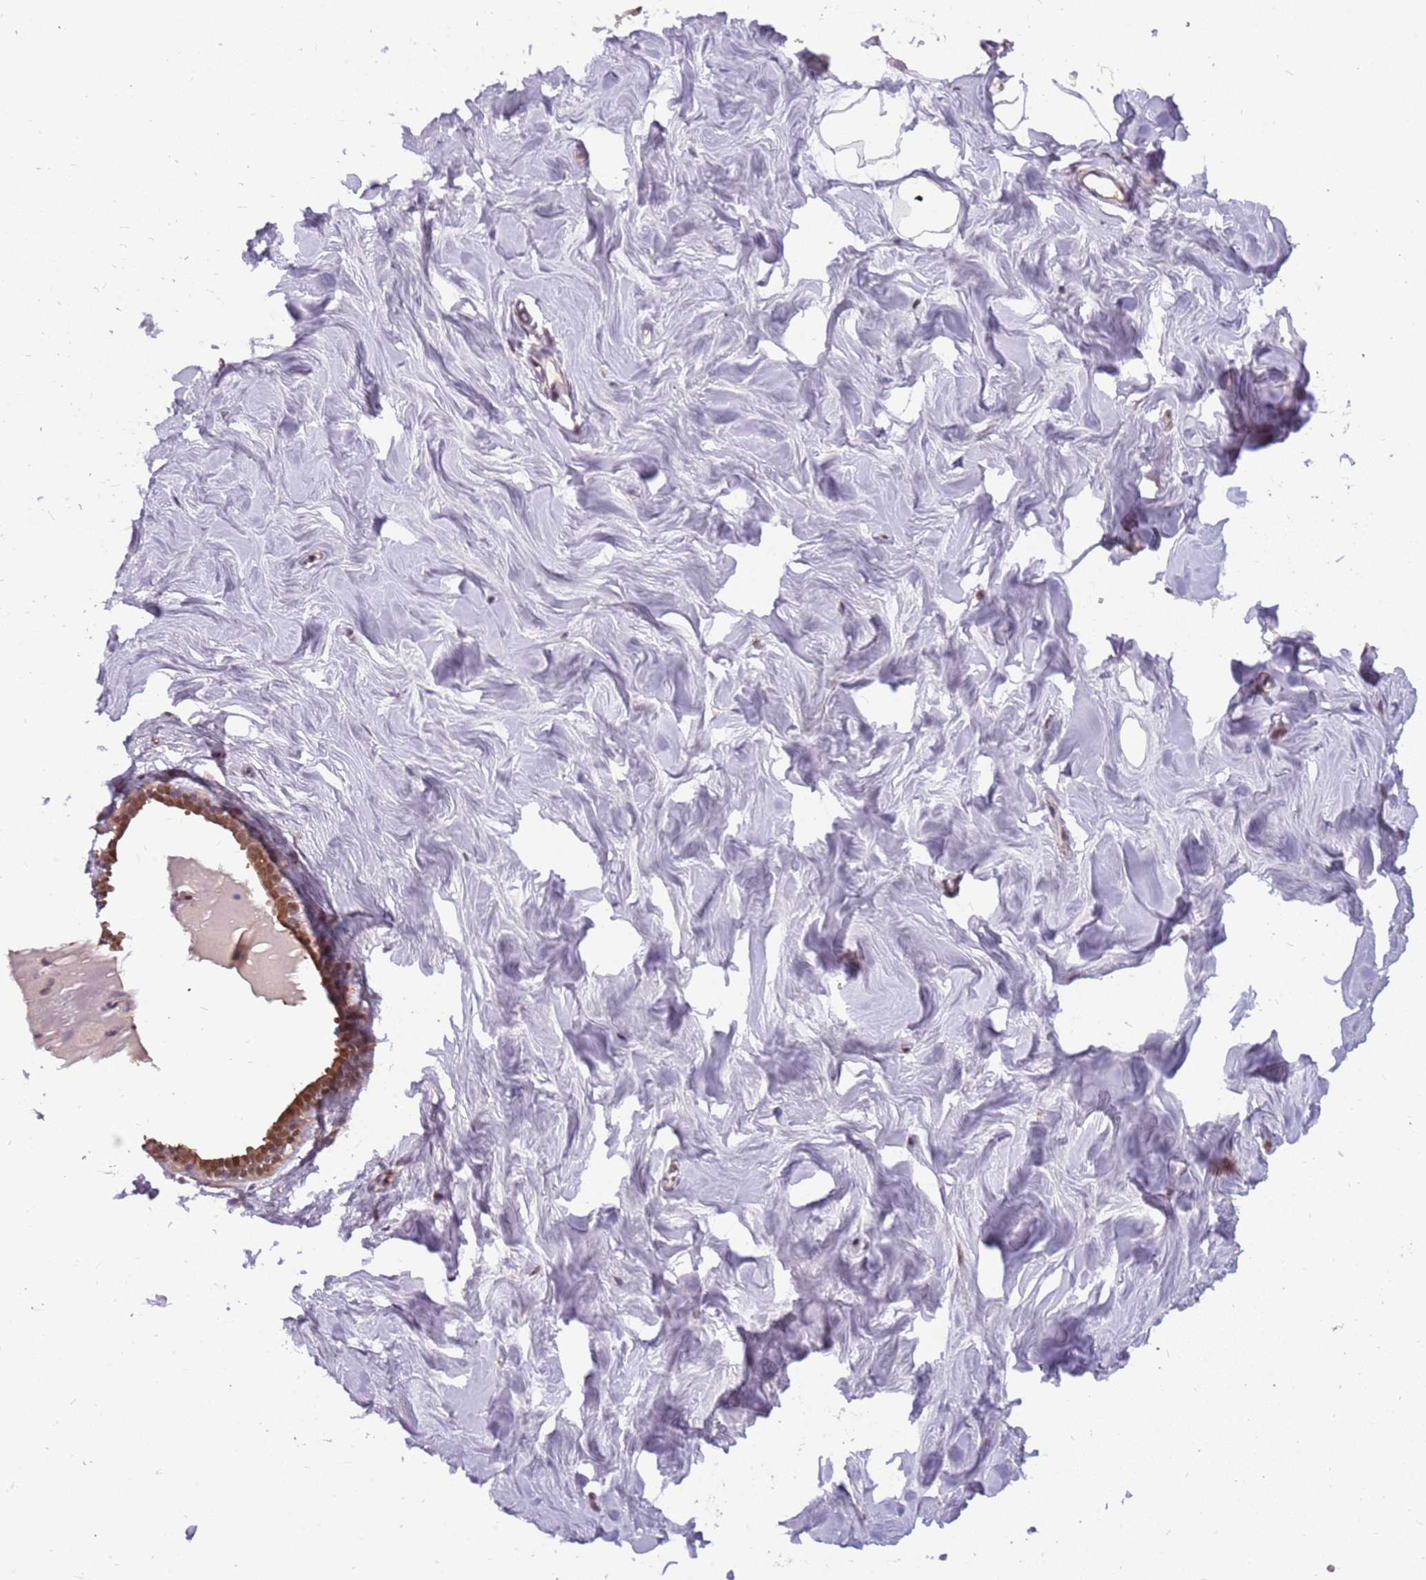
{"staining": {"intensity": "weak", "quantity": ">75%", "location": "nuclear"}, "tissue": "breast", "cell_type": "Adipocytes", "image_type": "normal", "snomed": [{"axis": "morphology", "description": "Normal tissue, NOS"}, {"axis": "topography", "description": "Breast"}], "caption": "IHC (DAB) staining of normal breast exhibits weak nuclear protein staining in approximately >75% of adipocytes.", "gene": "GBP2", "patient": {"sex": "female", "age": 27}}